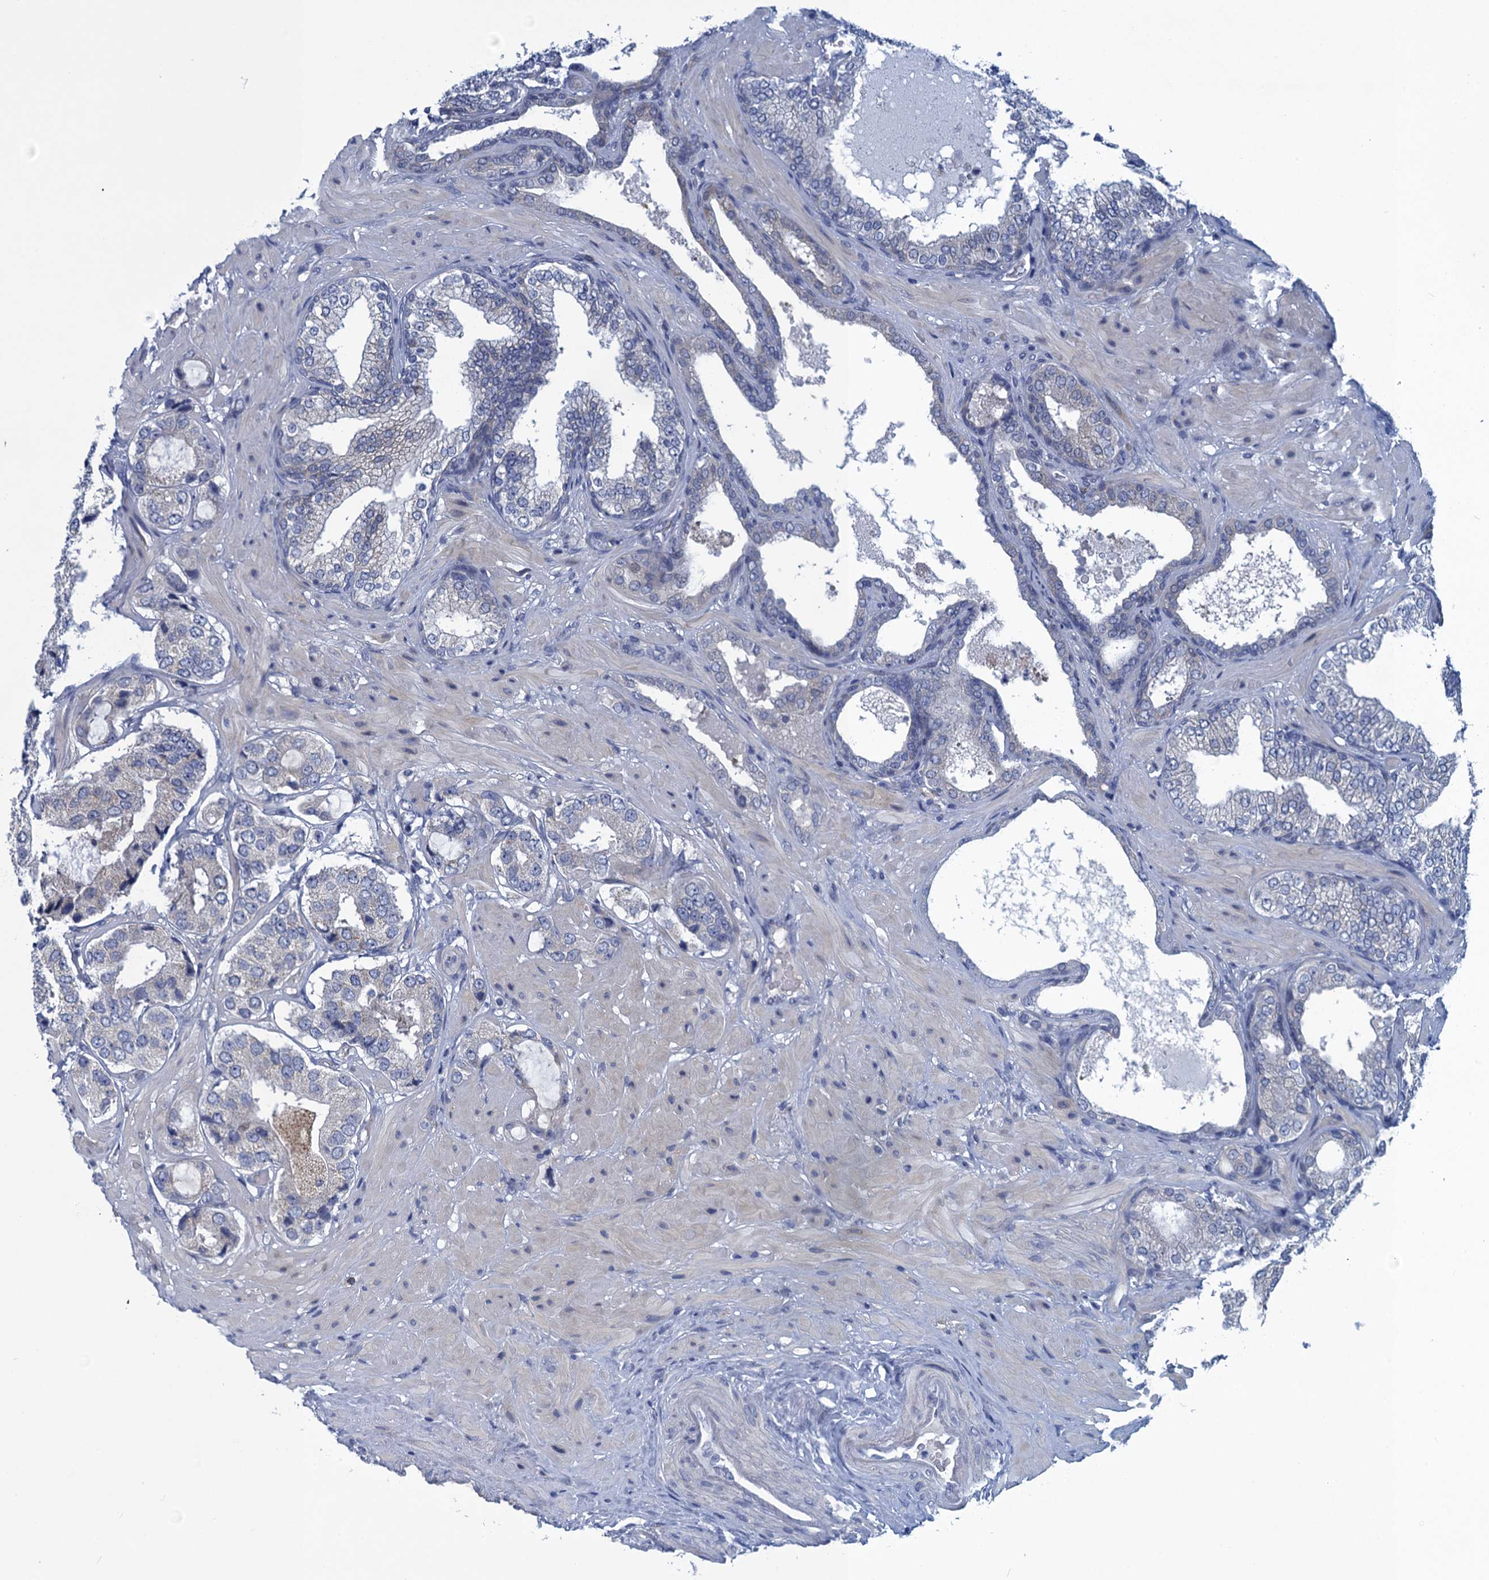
{"staining": {"intensity": "negative", "quantity": "none", "location": "none"}, "tissue": "prostate cancer", "cell_type": "Tumor cells", "image_type": "cancer", "snomed": [{"axis": "morphology", "description": "Adenocarcinoma, High grade"}, {"axis": "topography", "description": "Prostate"}], "caption": "Prostate cancer (high-grade adenocarcinoma) was stained to show a protein in brown. There is no significant expression in tumor cells.", "gene": "SCEL", "patient": {"sex": "male", "age": 59}}